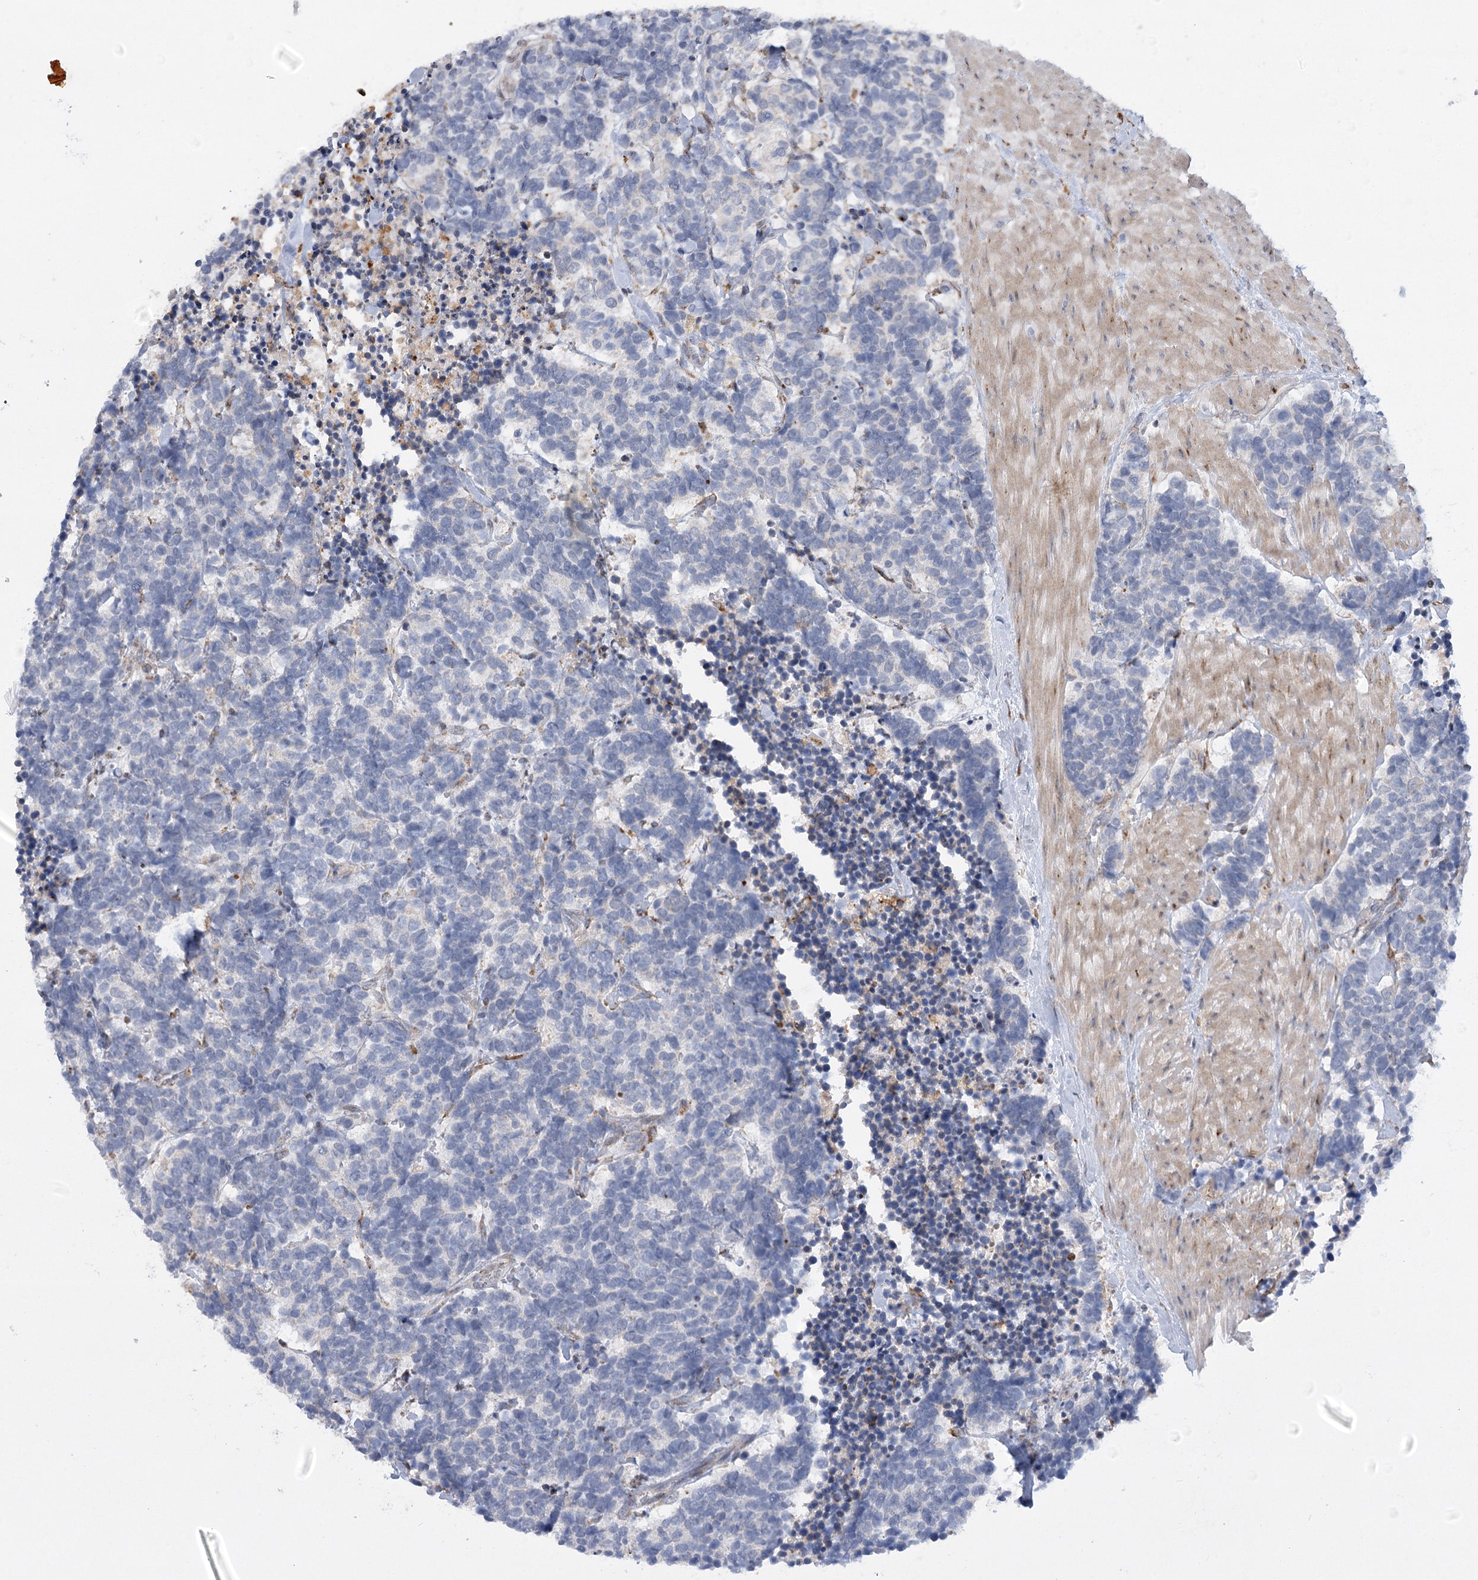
{"staining": {"intensity": "negative", "quantity": "none", "location": "none"}, "tissue": "carcinoid", "cell_type": "Tumor cells", "image_type": "cancer", "snomed": [{"axis": "morphology", "description": "Carcinoma, NOS"}, {"axis": "morphology", "description": "Carcinoid, malignant, NOS"}, {"axis": "topography", "description": "Urinary bladder"}], "caption": "An immunohistochemistry (IHC) photomicrograph of carcinoma is shown. There is no staining in tumor cells of carcinoma. (Brightfield microscopy of DAB (3,3'-diaminobenzidine) immunohistochemistry (IHC) at high magnification).", "gene": "NCKAP5", "patient": {"sex": "male", "age": 57}}